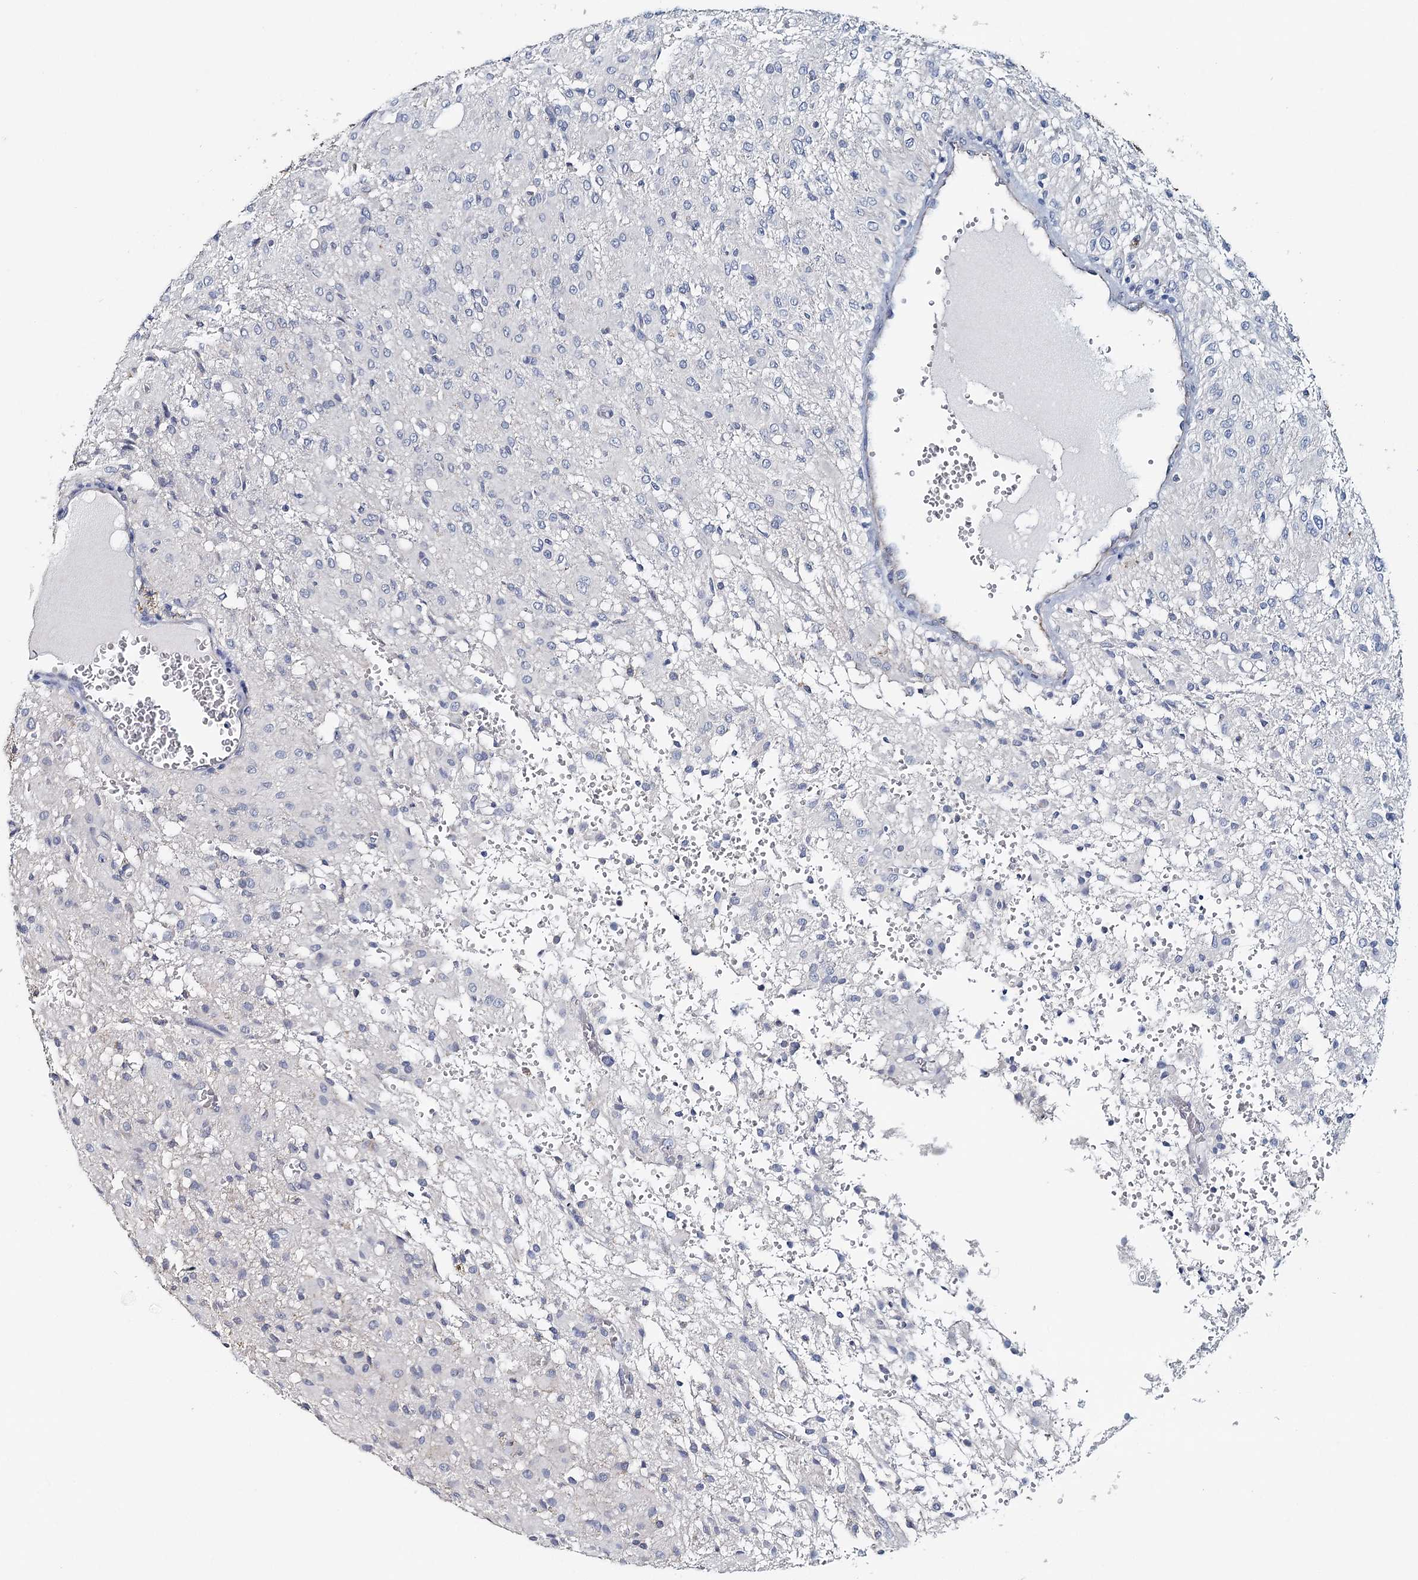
{"staining": {"intensity": "negative", "quantity": "none", "location": "none"}, "tissue": "glioma", "cell_type": "Tumor cells", "image_type": "cancer", "snomed": [{"axis": "morphology", "description": "Glioma, malignant, High grade"}, {"axis": "topography", "description": "Brain"}], "caption": "Glioma was stained to show a protein in brown. There is no significant staining in tumor cells.", "gene": "SYNPO", "patient": {"sex": "female", "age": 59}}